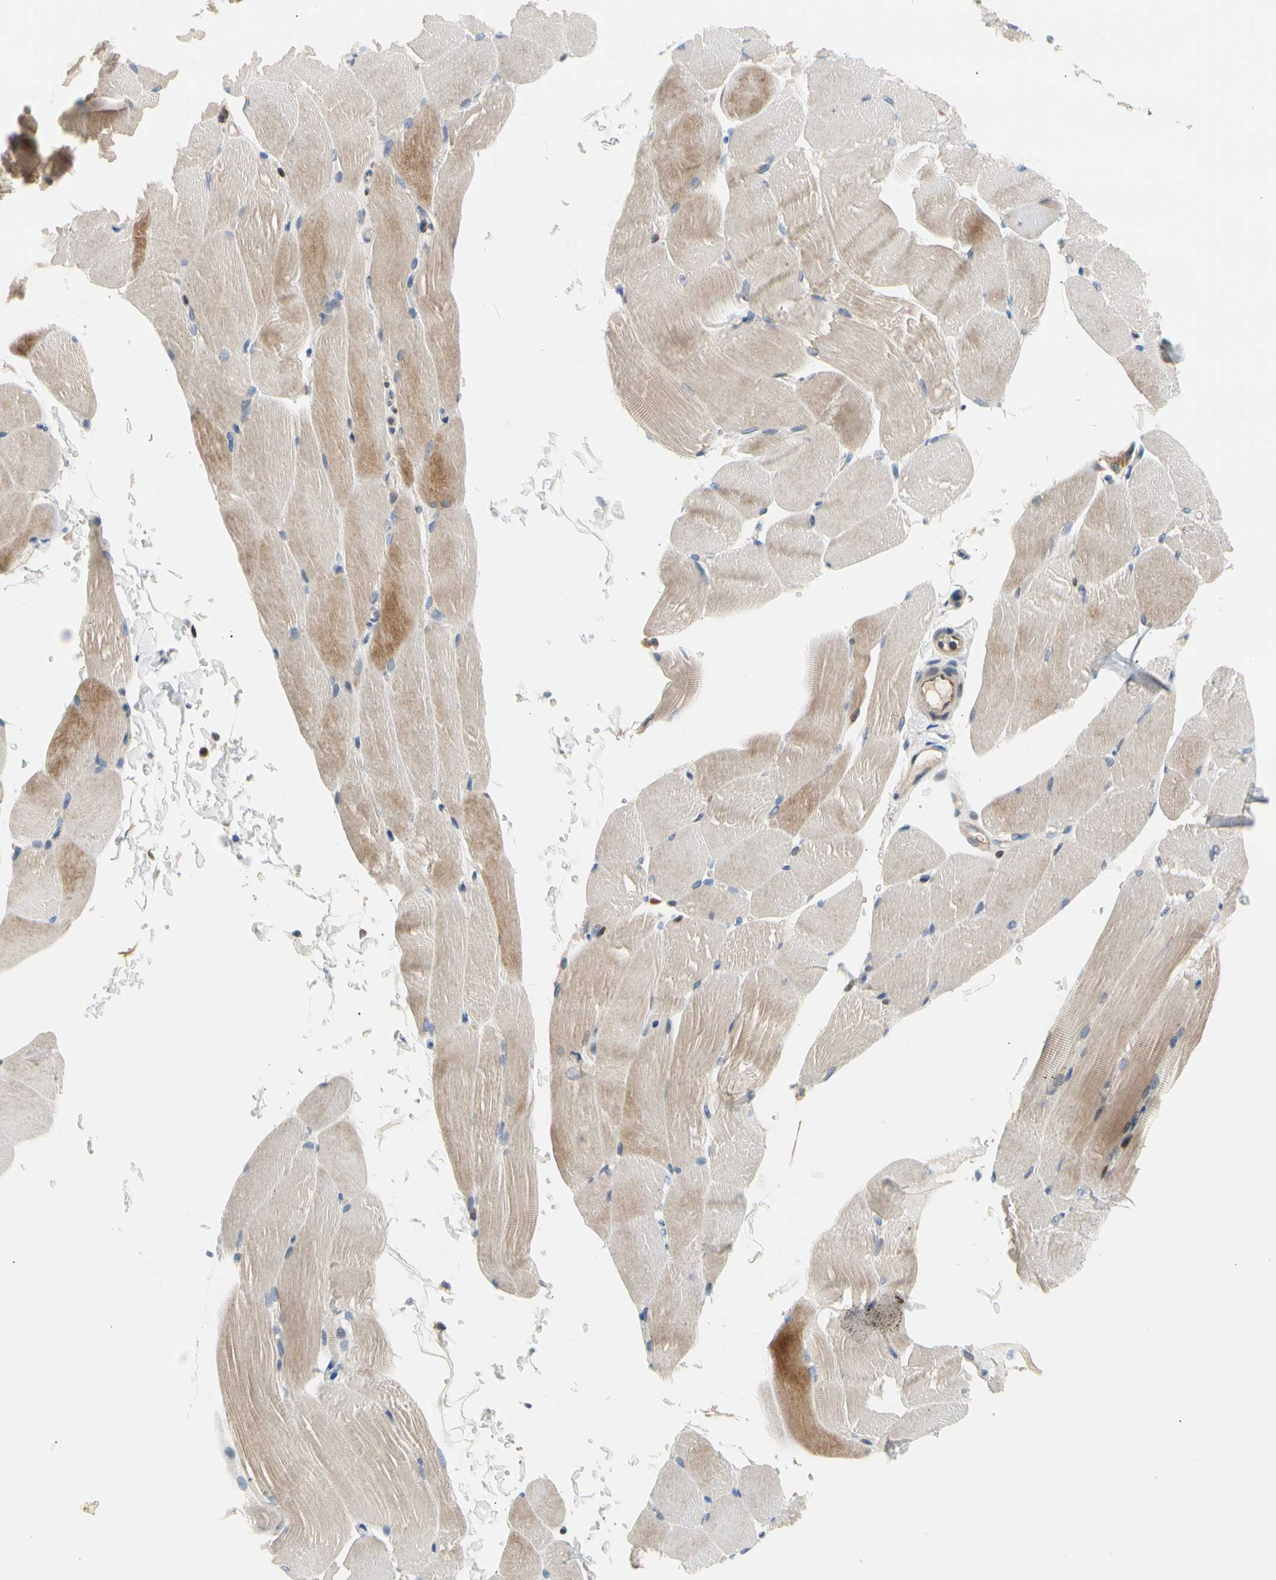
{"staining": {"intensity": "weak", "quantity": ">75%", "location": "cytoplasmic/membranous"}, "tissue": "skeletal muscle", "cell_type": "Myocytes", "image_type": "normal", "snomed": [{"axis": "morphology", "description": "Normal tissue, NOS"}, {"axis": "topography", "description": "Skeletal muscle"}, {"axis": "topography", "description": "Parathyroid gland"}], "caption": "Weak cytoplasmic/membranous staining for a protein is identified in about >75% of myocytes of normal skeletal muscle using immunohistochemistry.", "gene": "MAP3K3", "patient": {"sex": "female", "age": 37}}